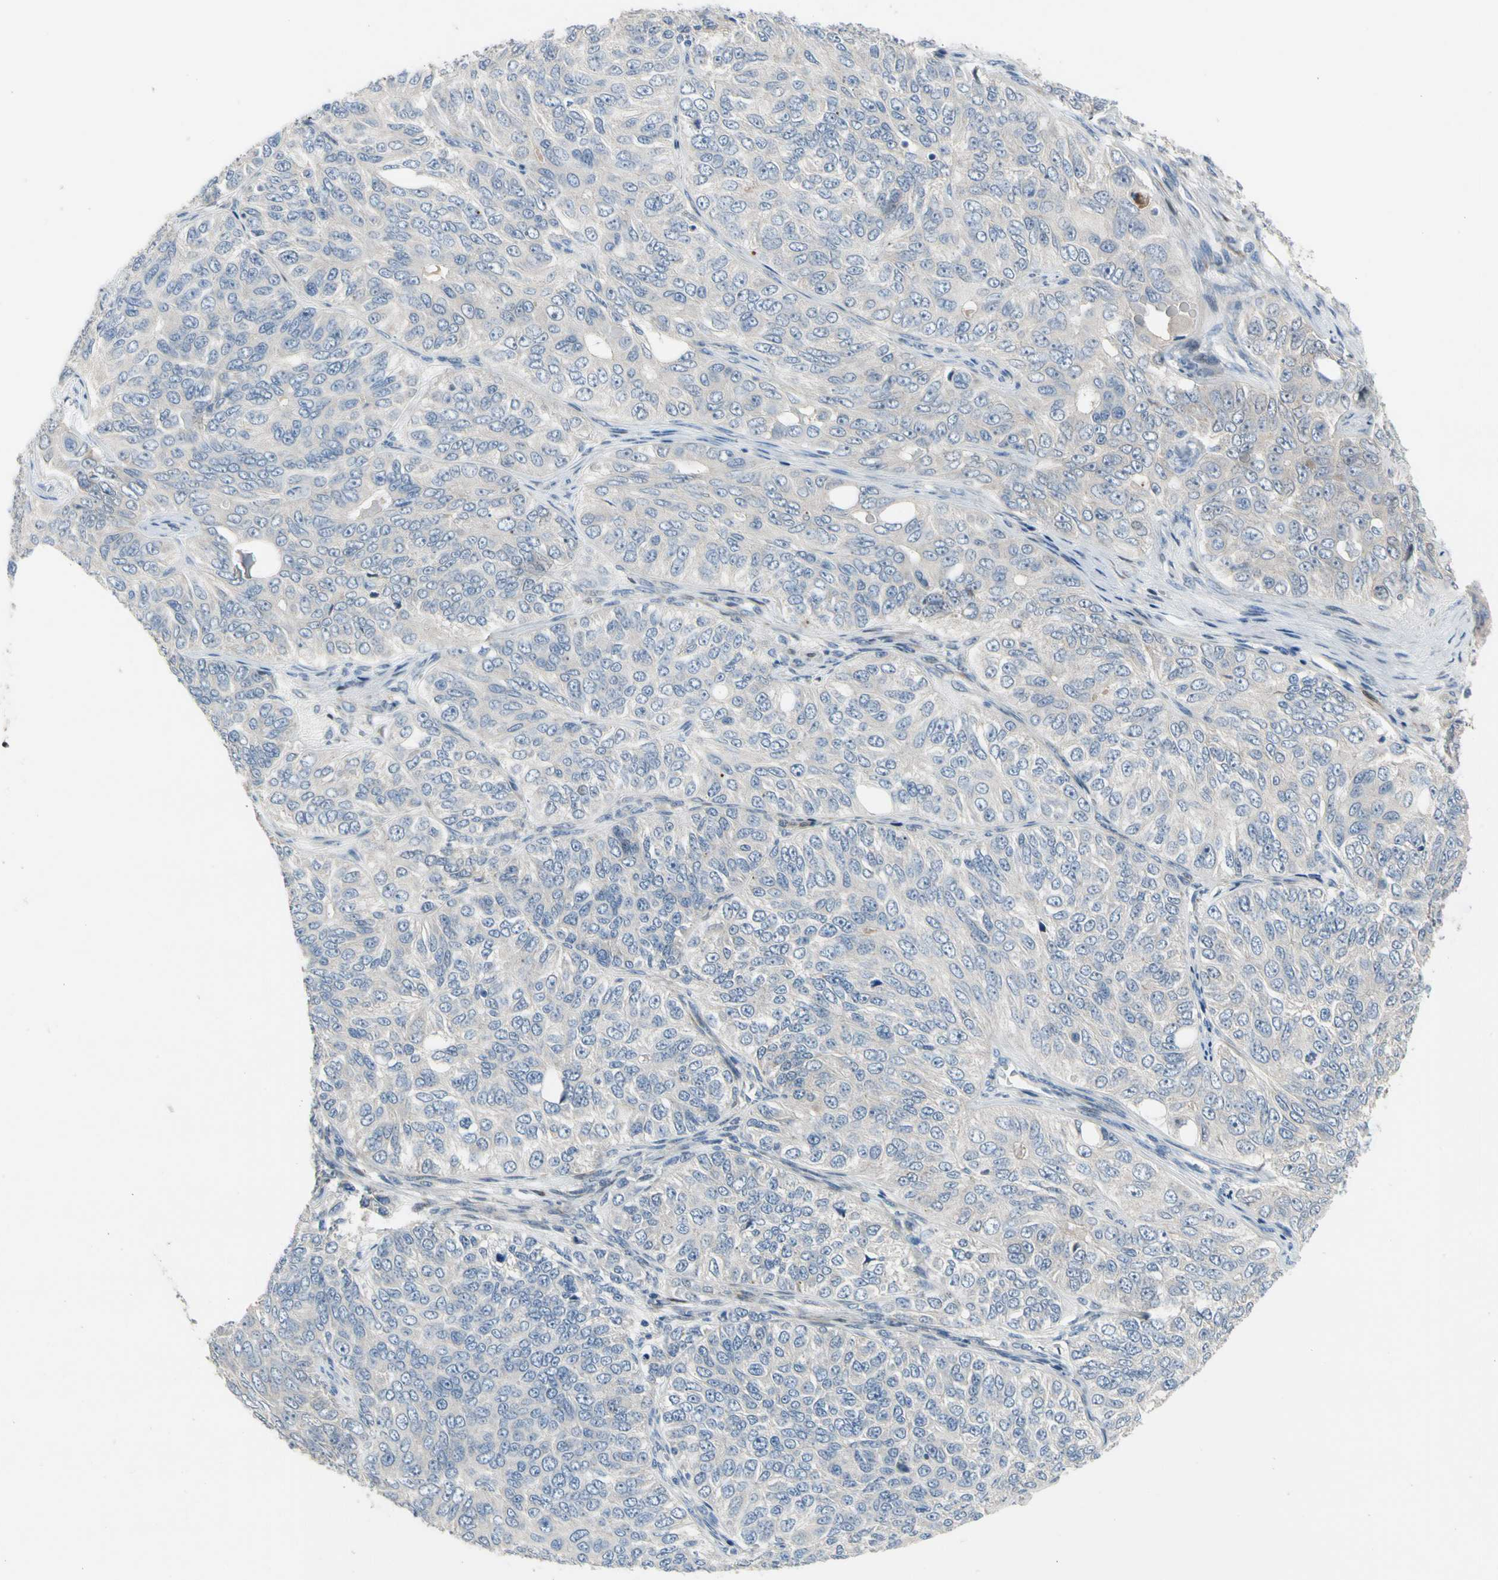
{"staining": {"intensity": "negative", "quantity": "none", "location": "none"}, "tissue": "ovarian cancer", "cell_type": "Tumor cells", "image_type": "cancer", "snomed": [{"axis": "morphology", "description": "Carcinoma, endometroid"}, {"axis": "topography", "description": "Ovary"}], "caption": "Immunohistochemistry micrograph of ovarian cancer (endometroid carcinoma) stained for a protein (brown), which demonstrates no expression in tumor cells.", "gene": "HMGCR", "patient": {"sex": "female", "age": 51}}